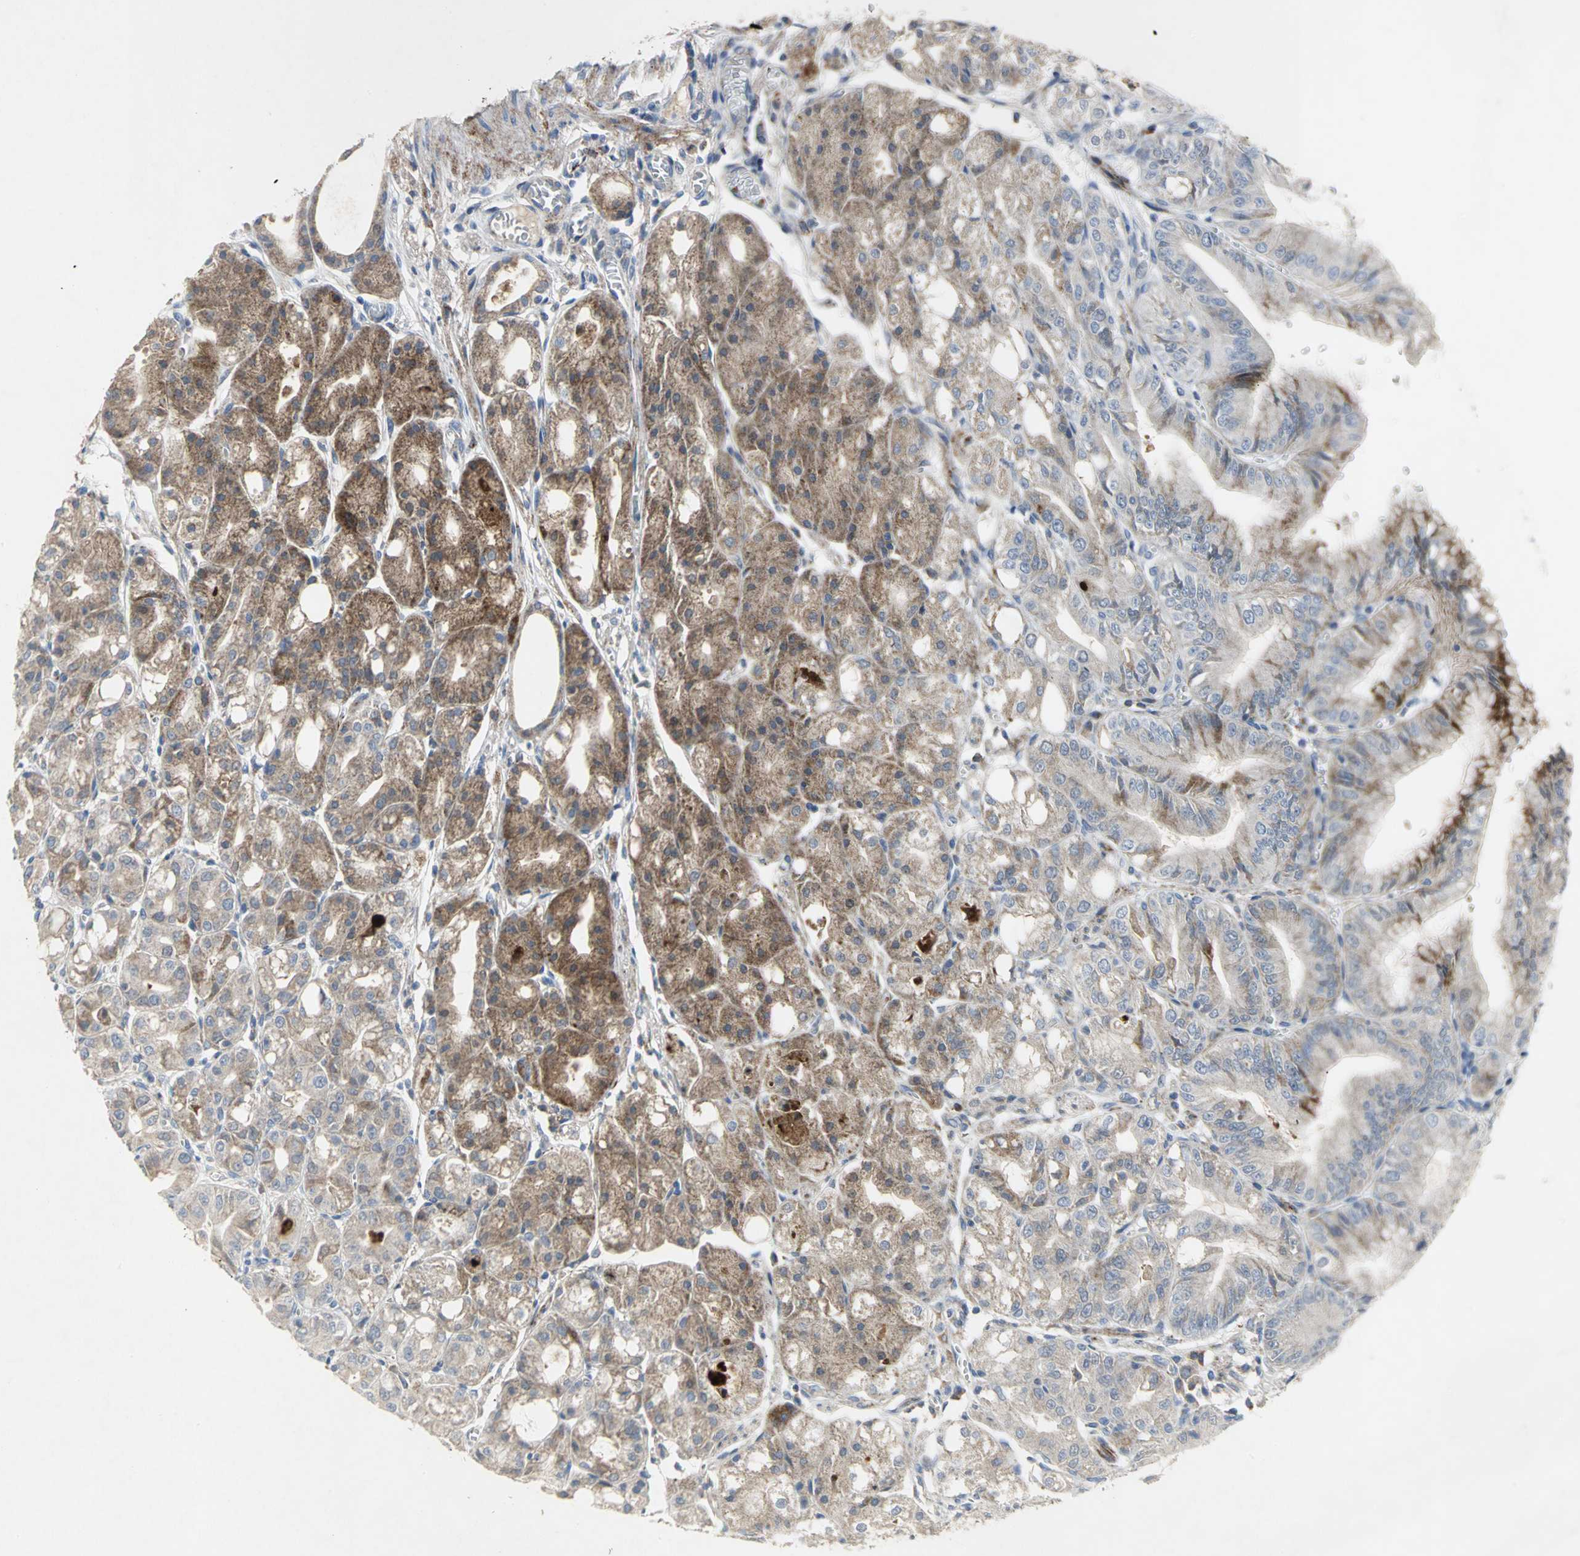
{"staining": {"intensity": "moderate", "quantity": ">75%", "location": "cytoplasmic/membranous"}, "tissue": "stomach", "cell_type": "Glandular cells", "image_type": "normal", "snomed": [{"axis": "morphology", "description": "Normal tissue, NOS"}, {"axis": "topography", "description": "Stomach, lower"}], "caption": "Moderate cytoplasmic/membranous expression is seen in about >75% of glandular cells in benign stomach. The staining was performed using DAB (3,3'-diaminobenzidine), with brown indicating positive protein expression. Nuclei are stained blue with hematoxylin.", "gene": "SPPL2B", "patient": {"sex": "male", "age": 71}}